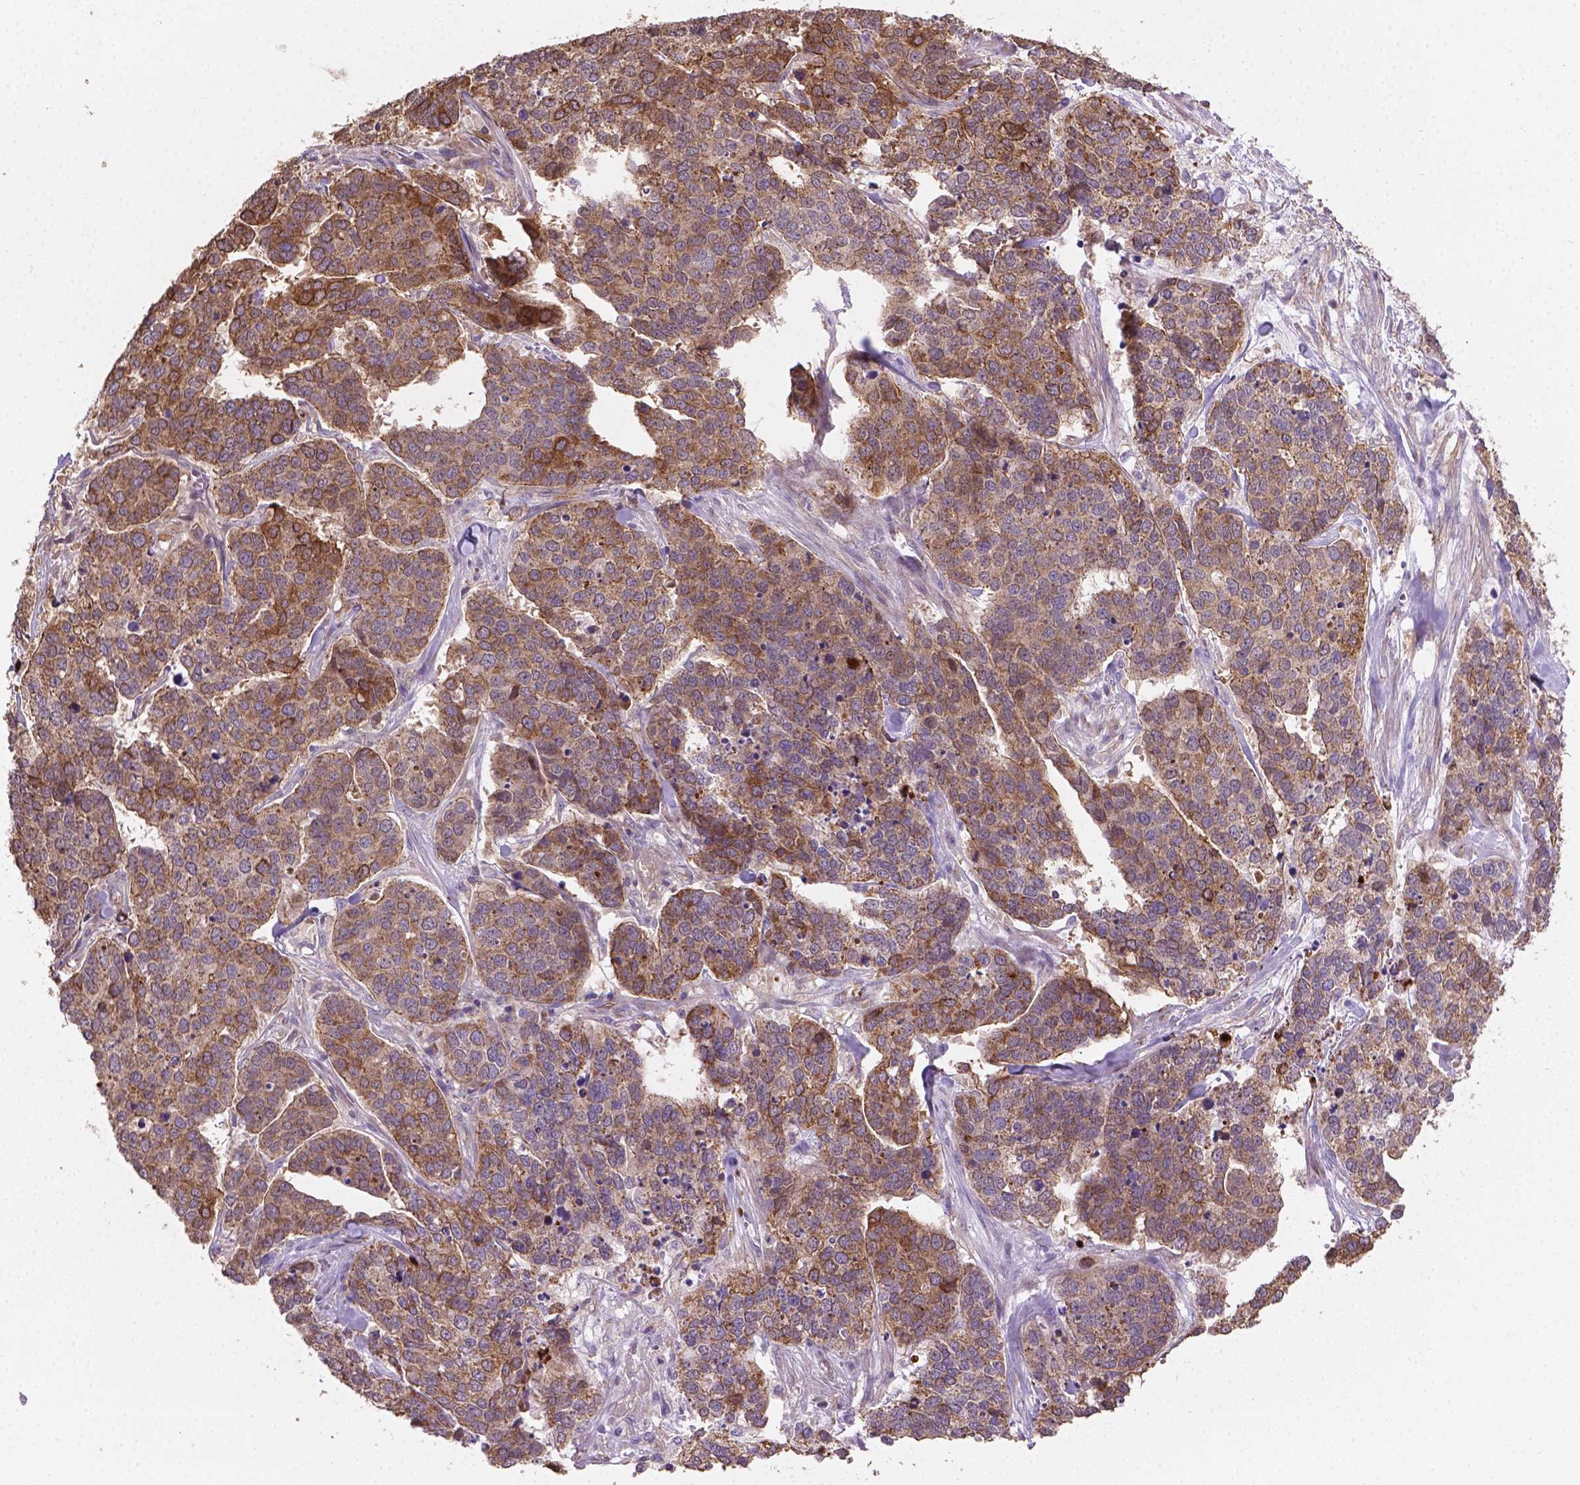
{"staining": {"intensity": "moderate", "quantity": ">75%", "location": "cytoplasmic/membranous"}, "tissue": "ovarian cancer", "cell_type": "Tumor cells", "image_type": "cancer", "snomed": [{"axis": "morphology", "description": "Carcinoma, endometroid"}, {"axis": "topography", "description": "Ovary"}], "caption": "Immunohistochemistry histopathology image of human ovarian cancer (endometroid carcinoma) stained for a protein (brown), which displays medium levels of moderate cytoplasmic/membranous positivity in about >75% of tumor cells.", "gene": "TCAF1", "patient": {"sex": "female", "age": 65}}